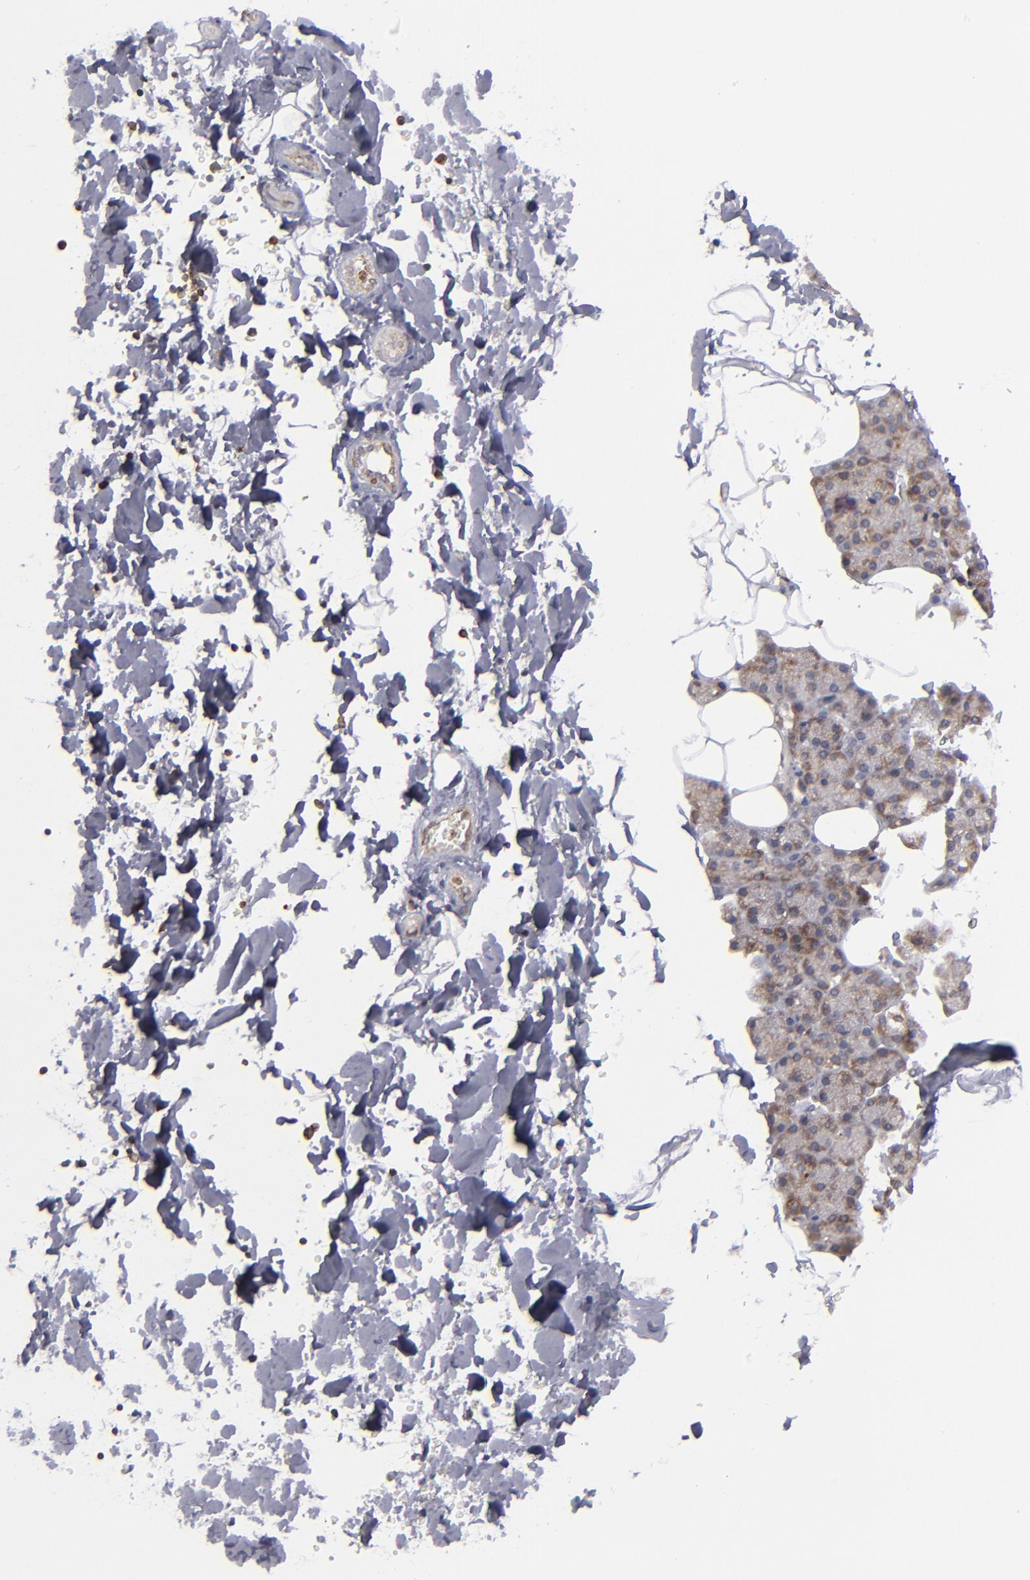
{"staining": {"intensity": "weak", "quantity": "25%-75%", "location": "cytoplasmic/membranous"}, "tissue": "salivary gland", "cell_type": "Glandular cells", "image_type": "normal", "snomed": [{"axis": "morphology", "description": "Normal tissue, NOS"}, {"axis": "topography", "description": "Lymph node"}, {"axis": "topography", "description": "Salivary gland"}], "caption": "Weak cytoplasmic/membranous protein positivity is seen in approximately 25%-75% of glandular cells in salivary gland. The protein is stained brown, and the nuclei are stained in blue (DAB IHC with brightfield microscopy, high magnification).", "gene": "TMX1", "patient": {"sex": "male", "age": 8}}